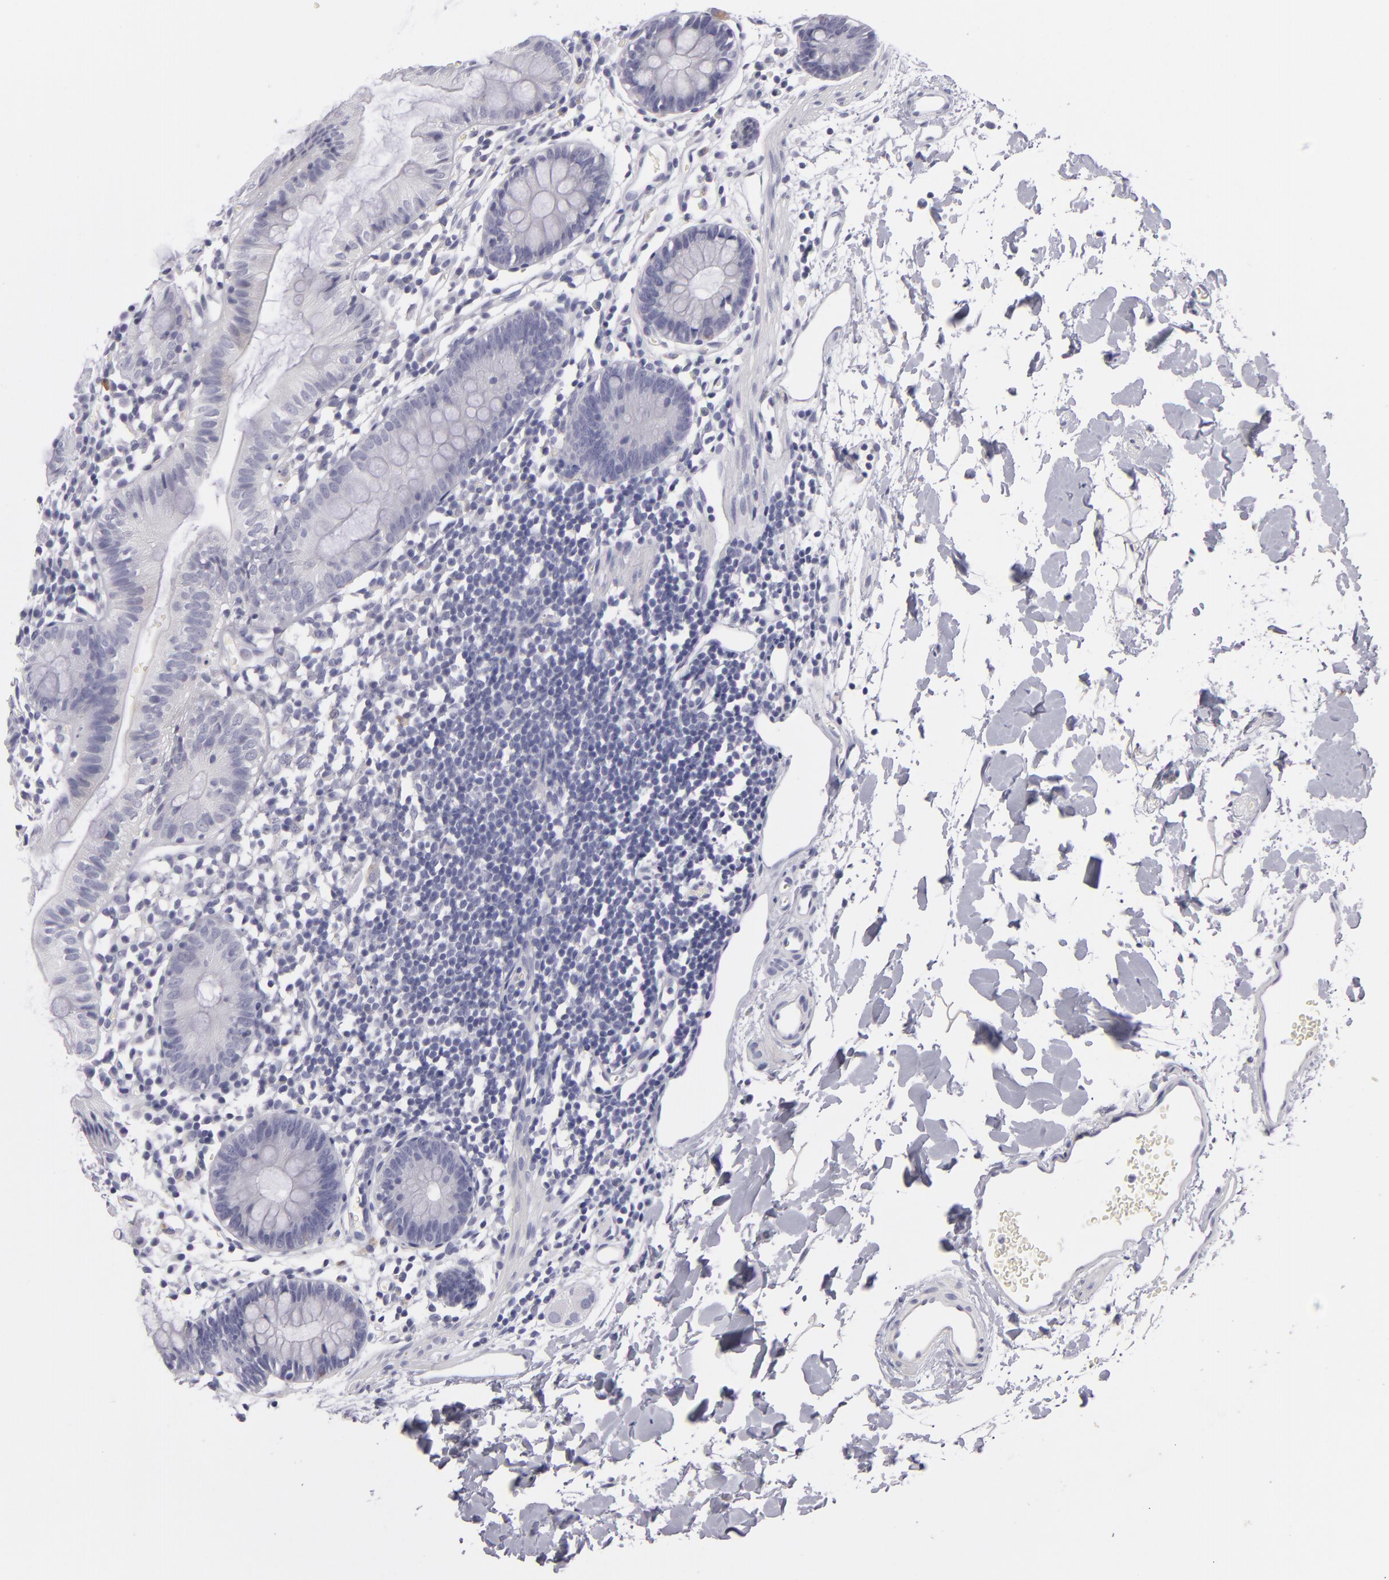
{"staining": {"intensity": "negative", "quantity": "none", "location": "none"}, "tissue": "colon", "cell_type": "Endothelial cells", "image_type": "normal", "snomed": [{"axis": "morphology", "description": "Normal tissue, NOS"}, {"axis": "topography", "description": "Colon"}], "caption": "An IHC image of unremarkable colon is shown. There is no staining in endothelial cells of colon.", "gene": "TNNC1", "patient": {"sex": "male", "age": 14}}